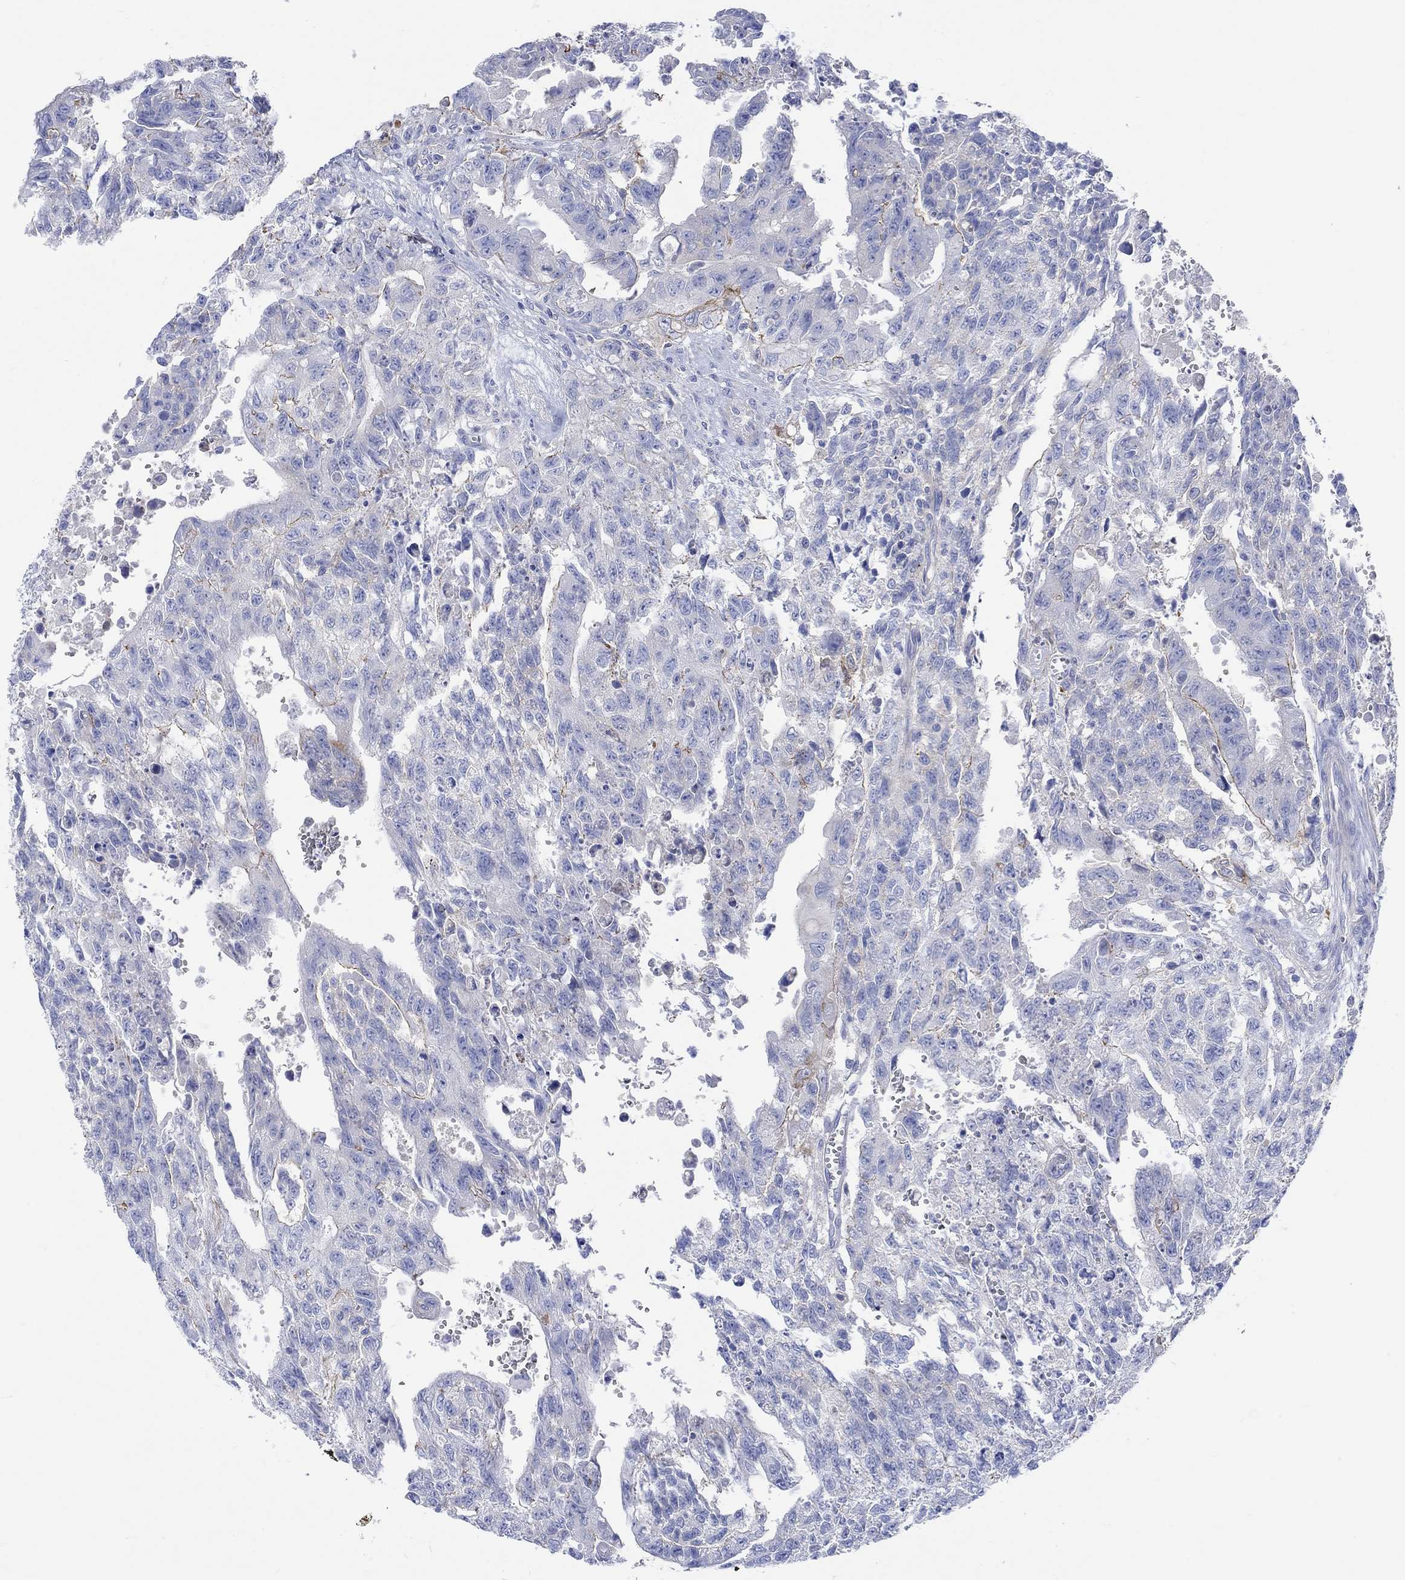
{"staining": {"intensity": "negative", "quantity": "none", "location": "none"}, "tissue": "testis cancer", "cell_type": "Tumor cells", "image_type": "cancer", "snomed": [{"axis": "morphology", "description": "Carcinoma, Embryonal, NOS"}, {"axis": "topography", "description": "Testis"}], "caption": "IHC micrograph of neoplastic tissue: human testis cancer stained with DAB (3,3'-diaminobenzidine) shows no significant protein positivity in tumor cells.", "gene": "REEP6", "patient": {"sex": "male", "age": 24}}